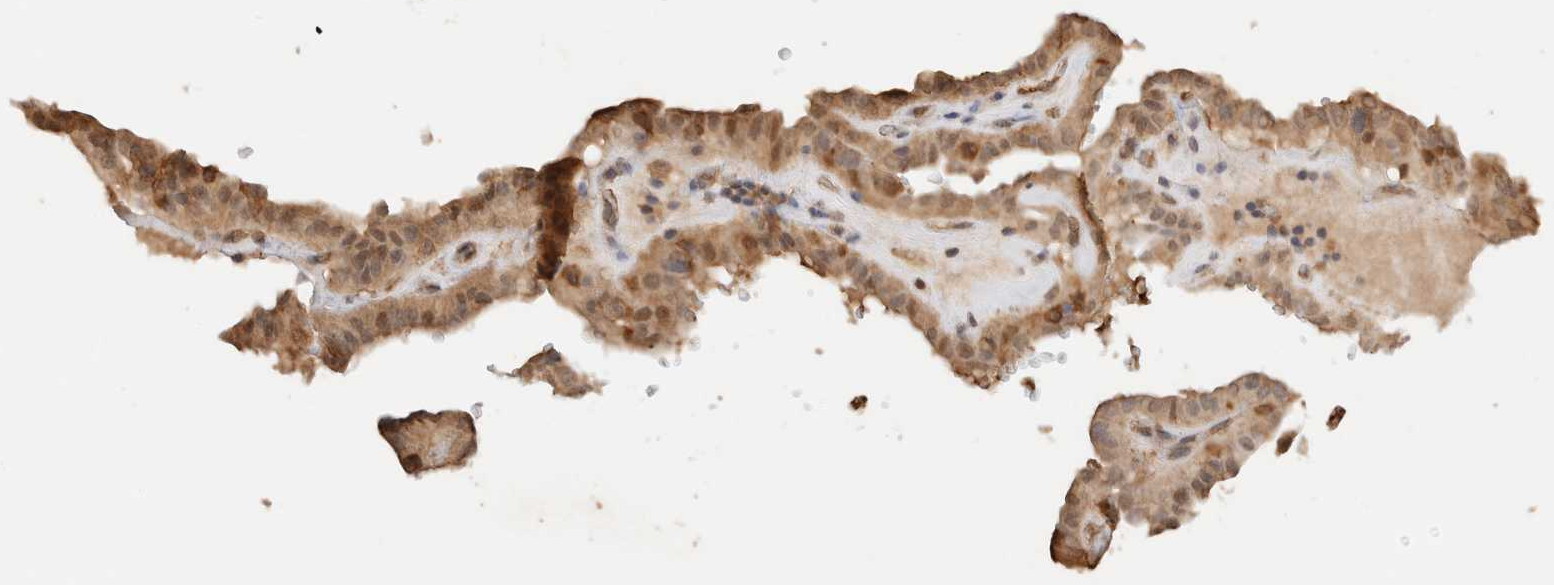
{"staining": {"intensity": "moderate", "quantity": ">75%", "location": "cytoplasmic/membranous,nuclear"}, "tissue": "thyroid cancer", "cell_type": "Tumor cells", "image_type": "cancer", "snomed": [{"axis": "morphology", "description": "Papillary adenocarcinoma, NOS"}, {"axis": "topography", "description": "Thyroid gland"}], "caption": "DAB immunohistochemical staining of human thyroid cancer displays moderate cytoplasmic/membranous and nuclear protein staining in about >75% of tumor cells. (DAB (3,3'-diaminobenzidine) = brown stain, brightfield microscopy at high magnification).", "gene": "YWHAH", "patient": {"sex": "male", "age": 77}}